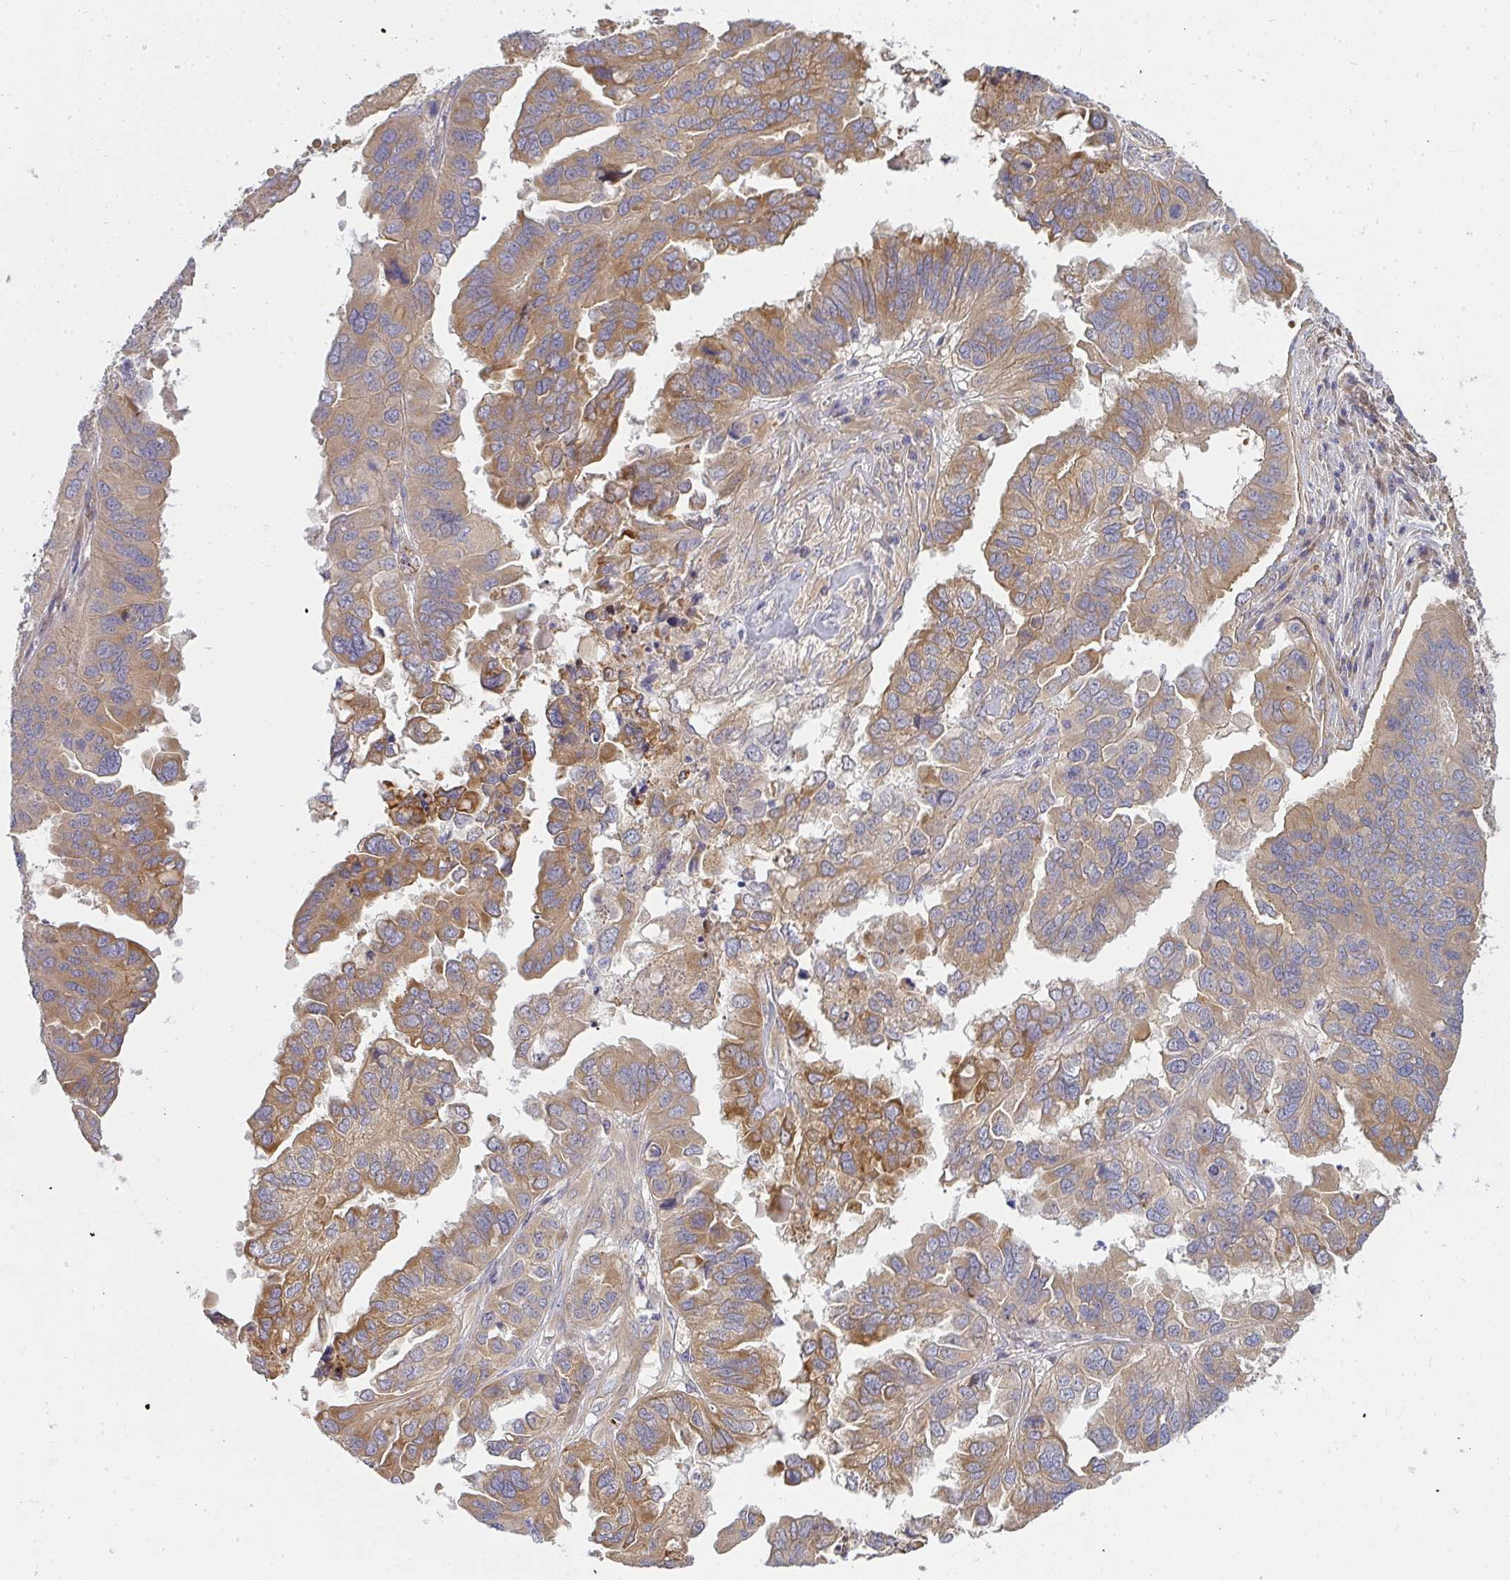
{"staining": {"intensity": "moderate", "quantity": "25%-75%", "location": "cytoplasmic/membranous"}, "tissue": "ovarian cancer", "cell_type": "Tumor cells", "image_type": "cancer", "snomed": [{"axis": "morphology", "description": "Cystadenocarcinoma, serous, NOS"}, {"axis": "topography", "description": "Ovary"}], "caption": "Immunohistochemistry (IHC) photomicrograph of neoplastic tissue: human ovarian cancer stained using IHC reveals medium levels of moderate protein expression localized specifically in the cytoplasmic/membranous of tumor cells, appearing as a cytoplasmic/membranous brown color.", "gene": "B4GALT6", "patient": {"sex": "female", "age": 79}}